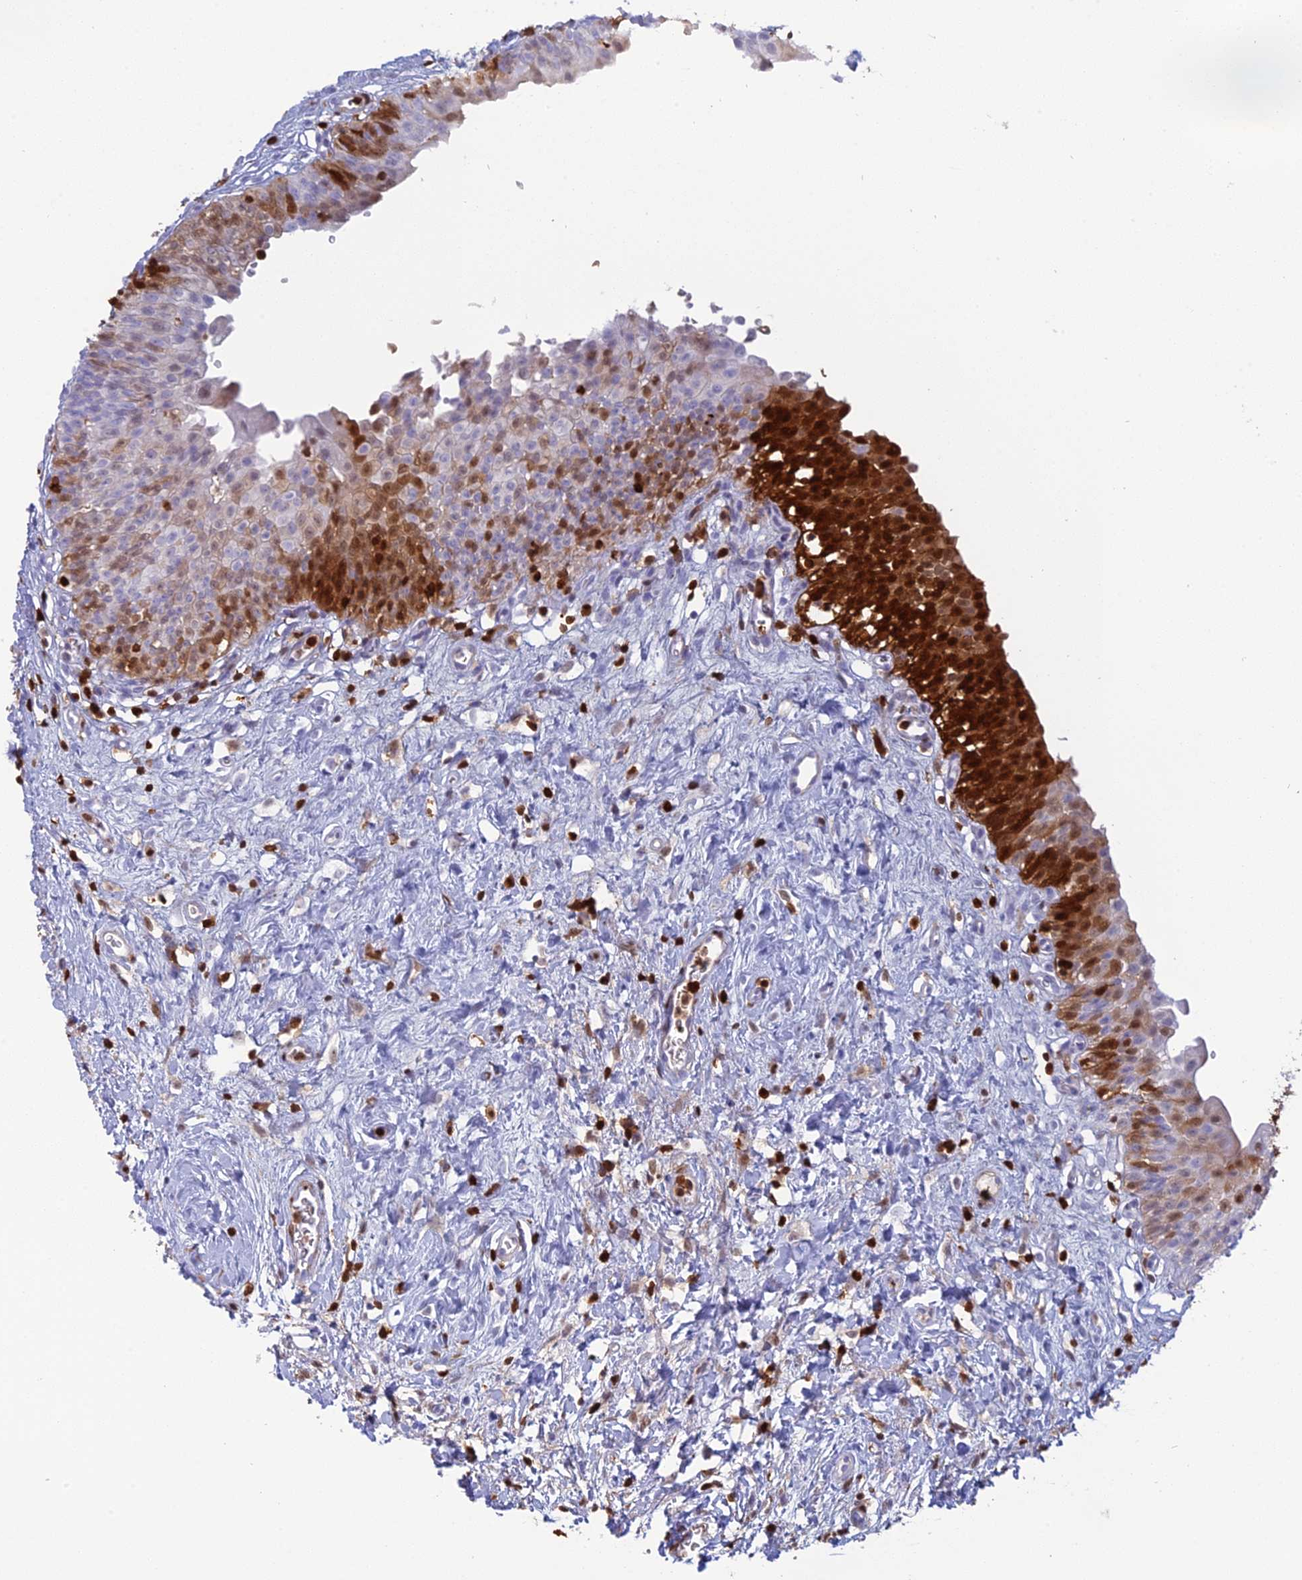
{"staining": {"intensity": "strong", "quantity": "25%-75%", "location": "cytoplasmic/membranous,nuclear"}, "tissue": "urinary bladder", "cell_type": "Urothelial cells", "image_type": "normal", "snomed": [{"axis": "morphology", "description": "Normal tissue, NOS"}, {"axis": "topography", "description": "Urinary bladder"}], "caption": "High-magnification brightfield microscopy of benign urinary bladder stained with DAB (3,3'-diaminobenzidine) (brown) and counterstained with hematoxylin (blue). urothelial cells exhibit strong cytoplasmic/membranous,nuclear staining is identified in approximately25%-75% of cells. The staining is performed using DAB brown chromogen to label protein expression. The nuclei are counter-stained blue using hematoxylin.", "gene": "PGBD4", "patient": {"sex": "male", "age": 51}}